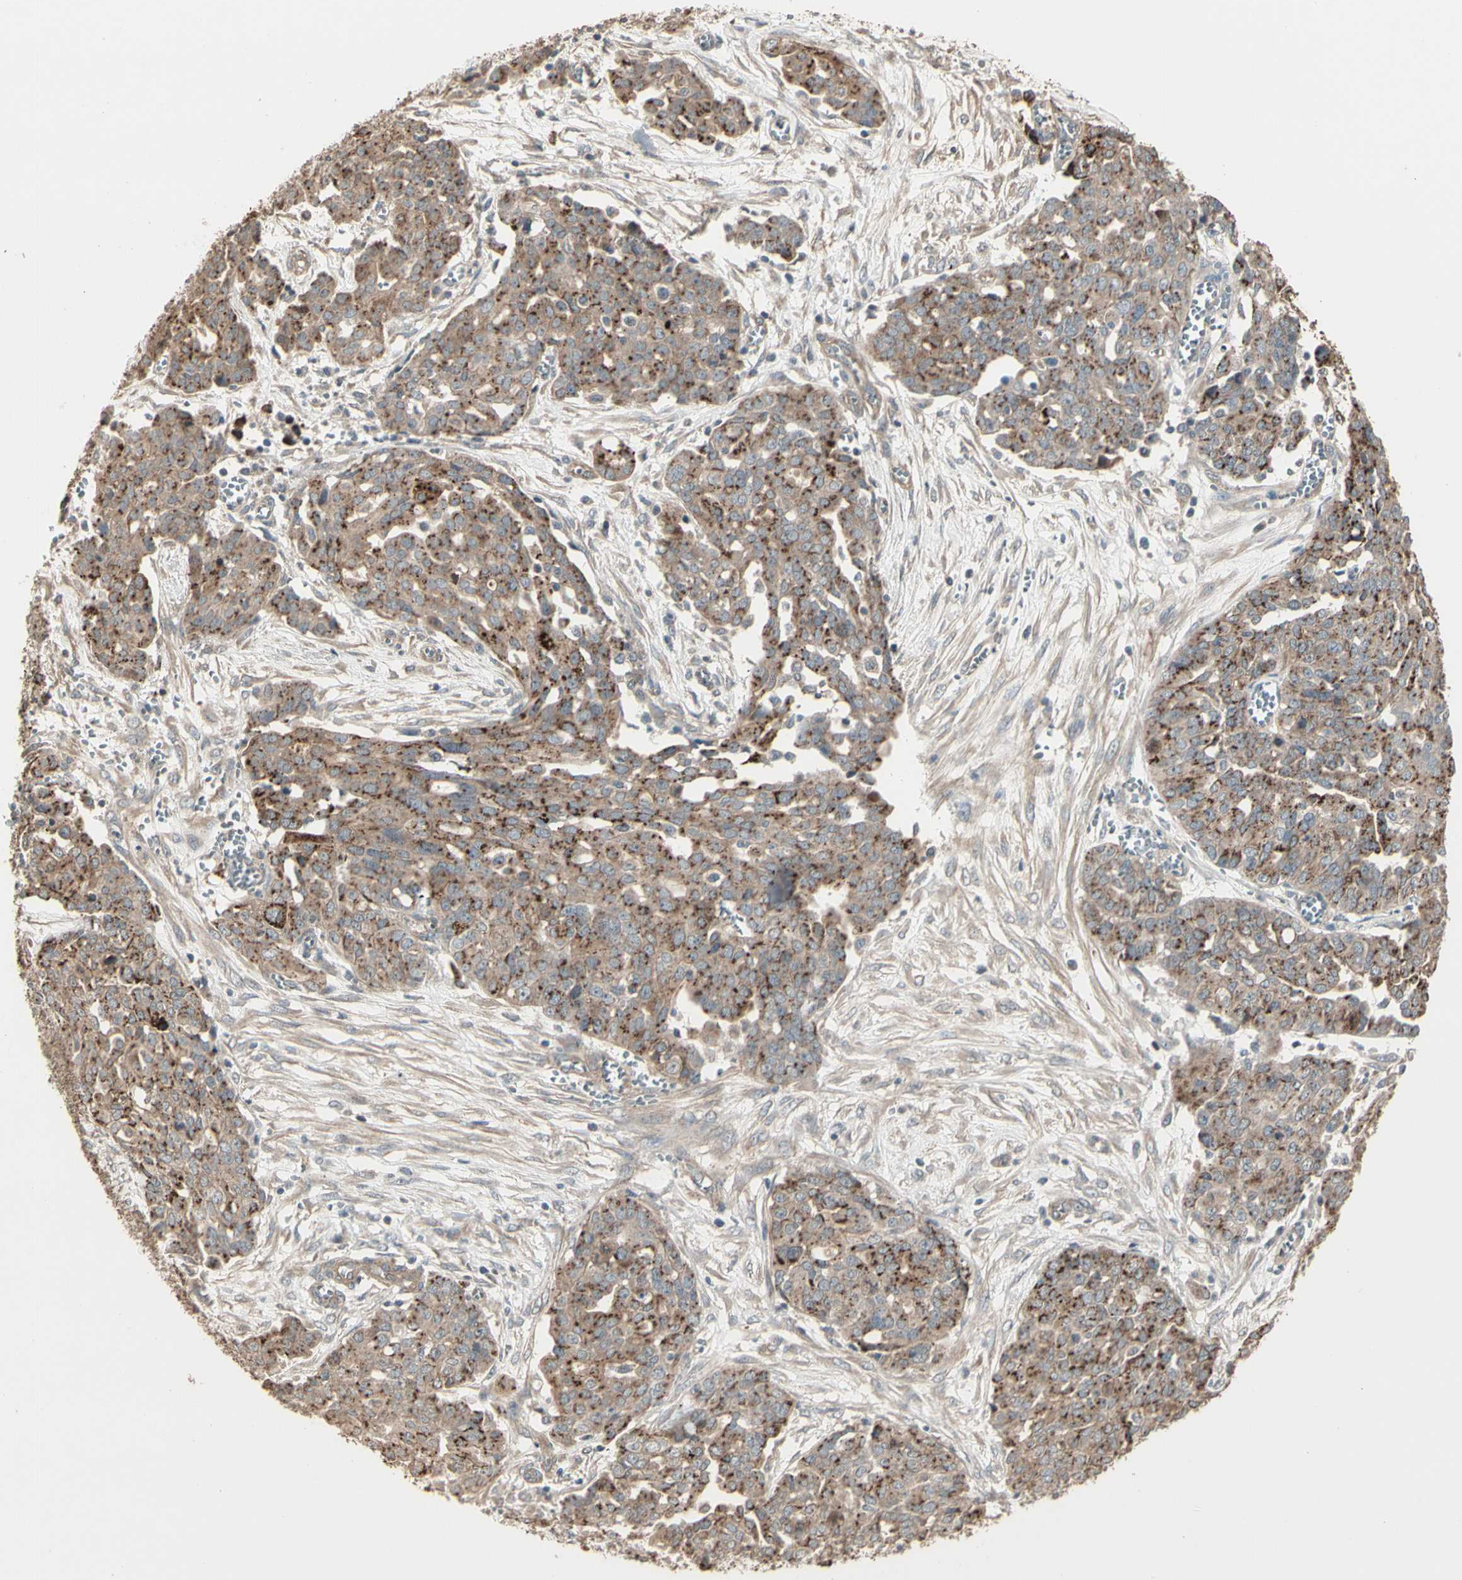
{"staining": {"intensity": "moderate", "quantity": ">75%", "location": "cytoplasmic/membranous"}, "tissue": "ovarian cancer", "cell_type": "Tumor cells", "image_type": "cancer", "snomed": [{"axis": "morphology", "description": "Cystadenocarcinoma, serous, NOS"}, {"axis": "topography", "description": "Soft tissue"}, {"axis": "topography", "description": "Ovary"}], "caption": "Immunohistochemical staining of ovarian cancer (serous cystadenocarcinoma) shows medium levels of moderate cytoplasmic/membranous positivity in approximately >75% of tumor cells.", "gene": "GALNT3", "patient": {"sex": "female", "age": 57}}